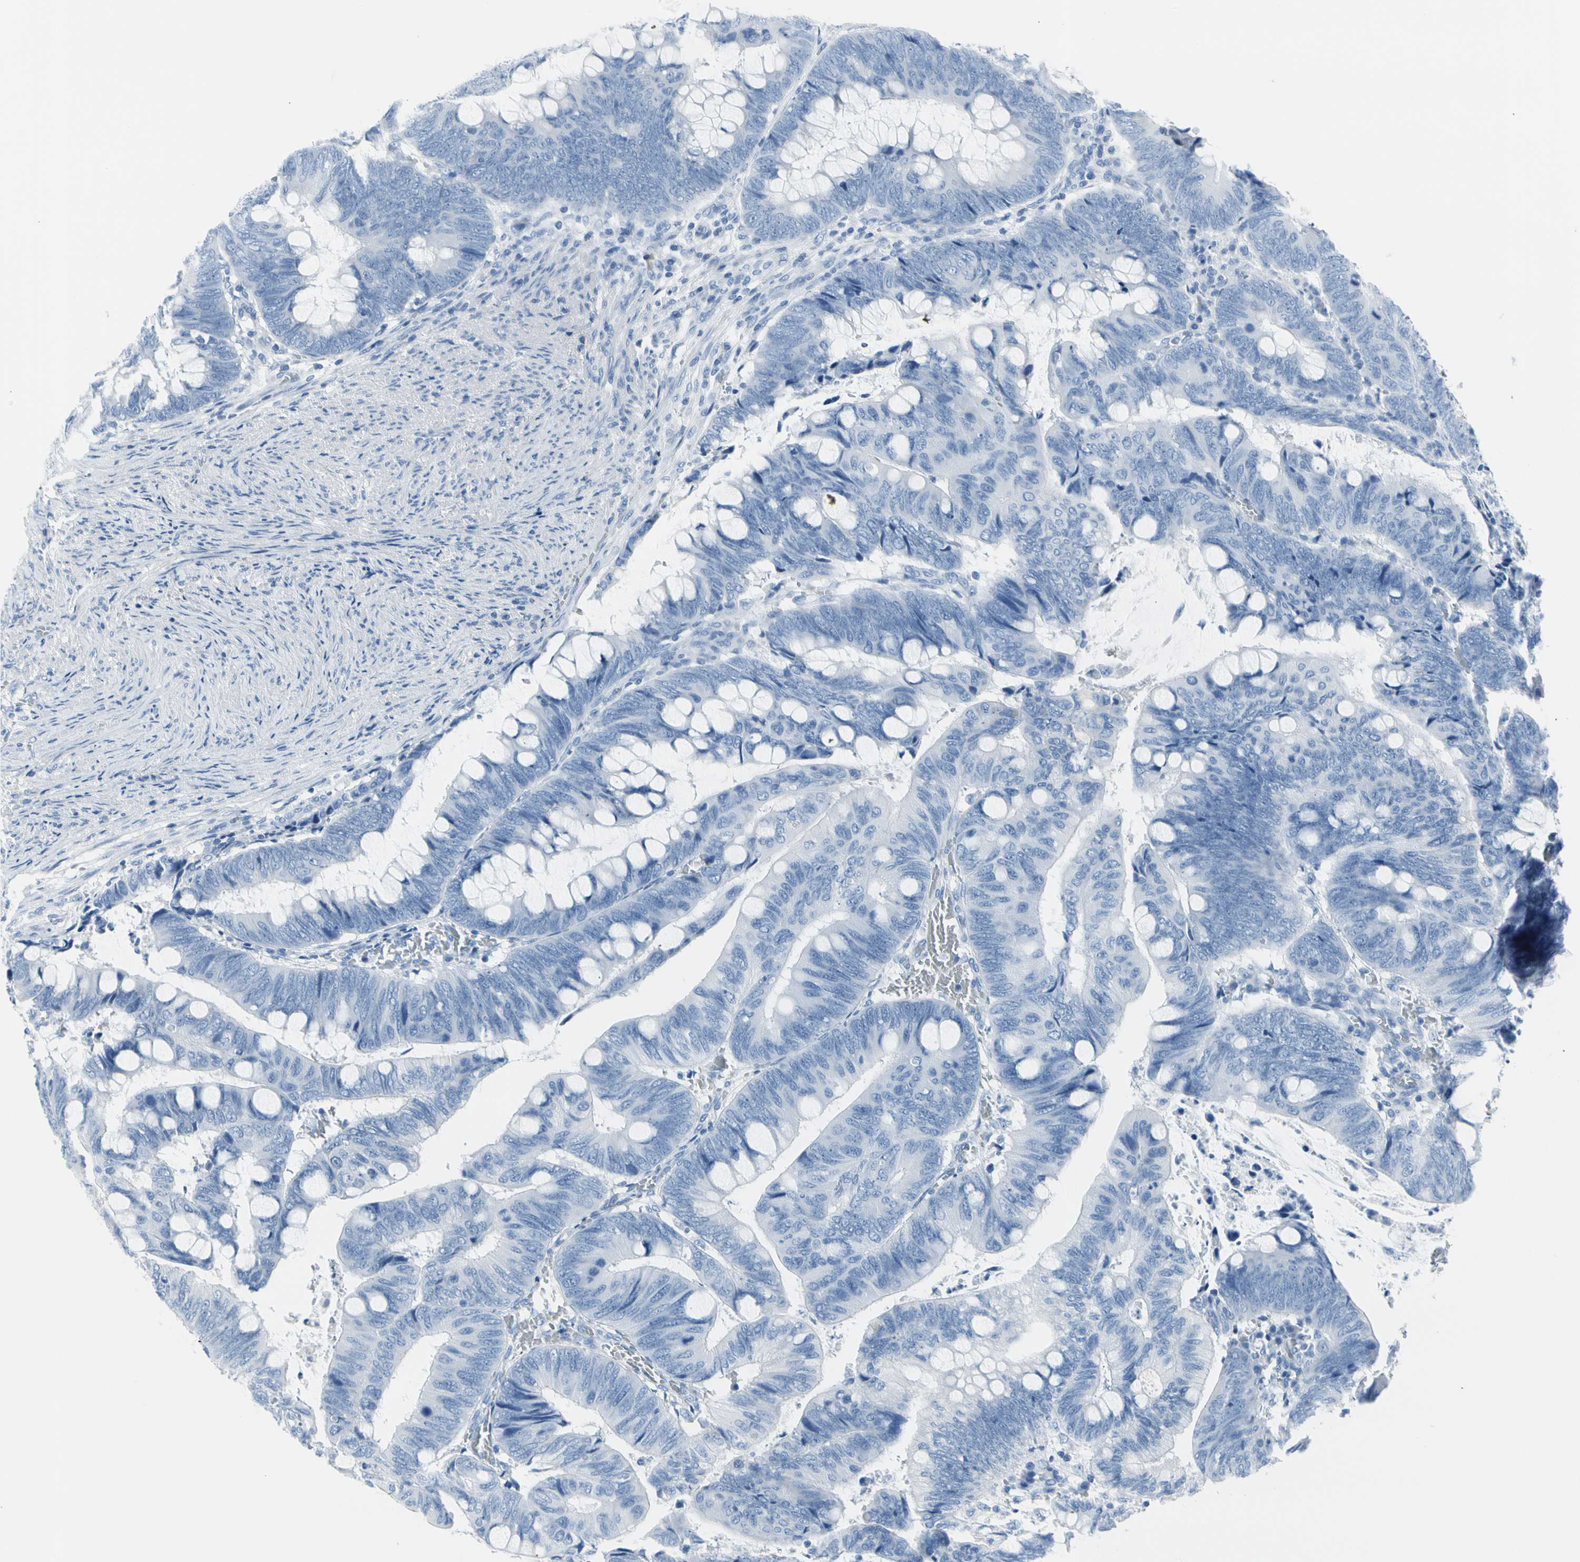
{"staining": {"intensity": "negative", "quantity": "none", "location": "none"}, "tissue": "colorectal cancer", "cell_type": "Tumor cells", "image_type": "cancer", "snomed": [{"axis": "morphology", "description": "Normal tissue, NOS"}, {"axis": "morphology", "description": "Adenocarcinoma, NOS"}, {"axis": "topography", "description": "Rectum"}, {"axis": "topography", "description": "Peripheral nerve tissue"}], "caption": "DAB immunohistochemical staining of human colorectal adenocarcinoma exhibits no significant staining in tumor cells.", "gene": "TPO", "patient": {"sex": "male", "age": 92}}